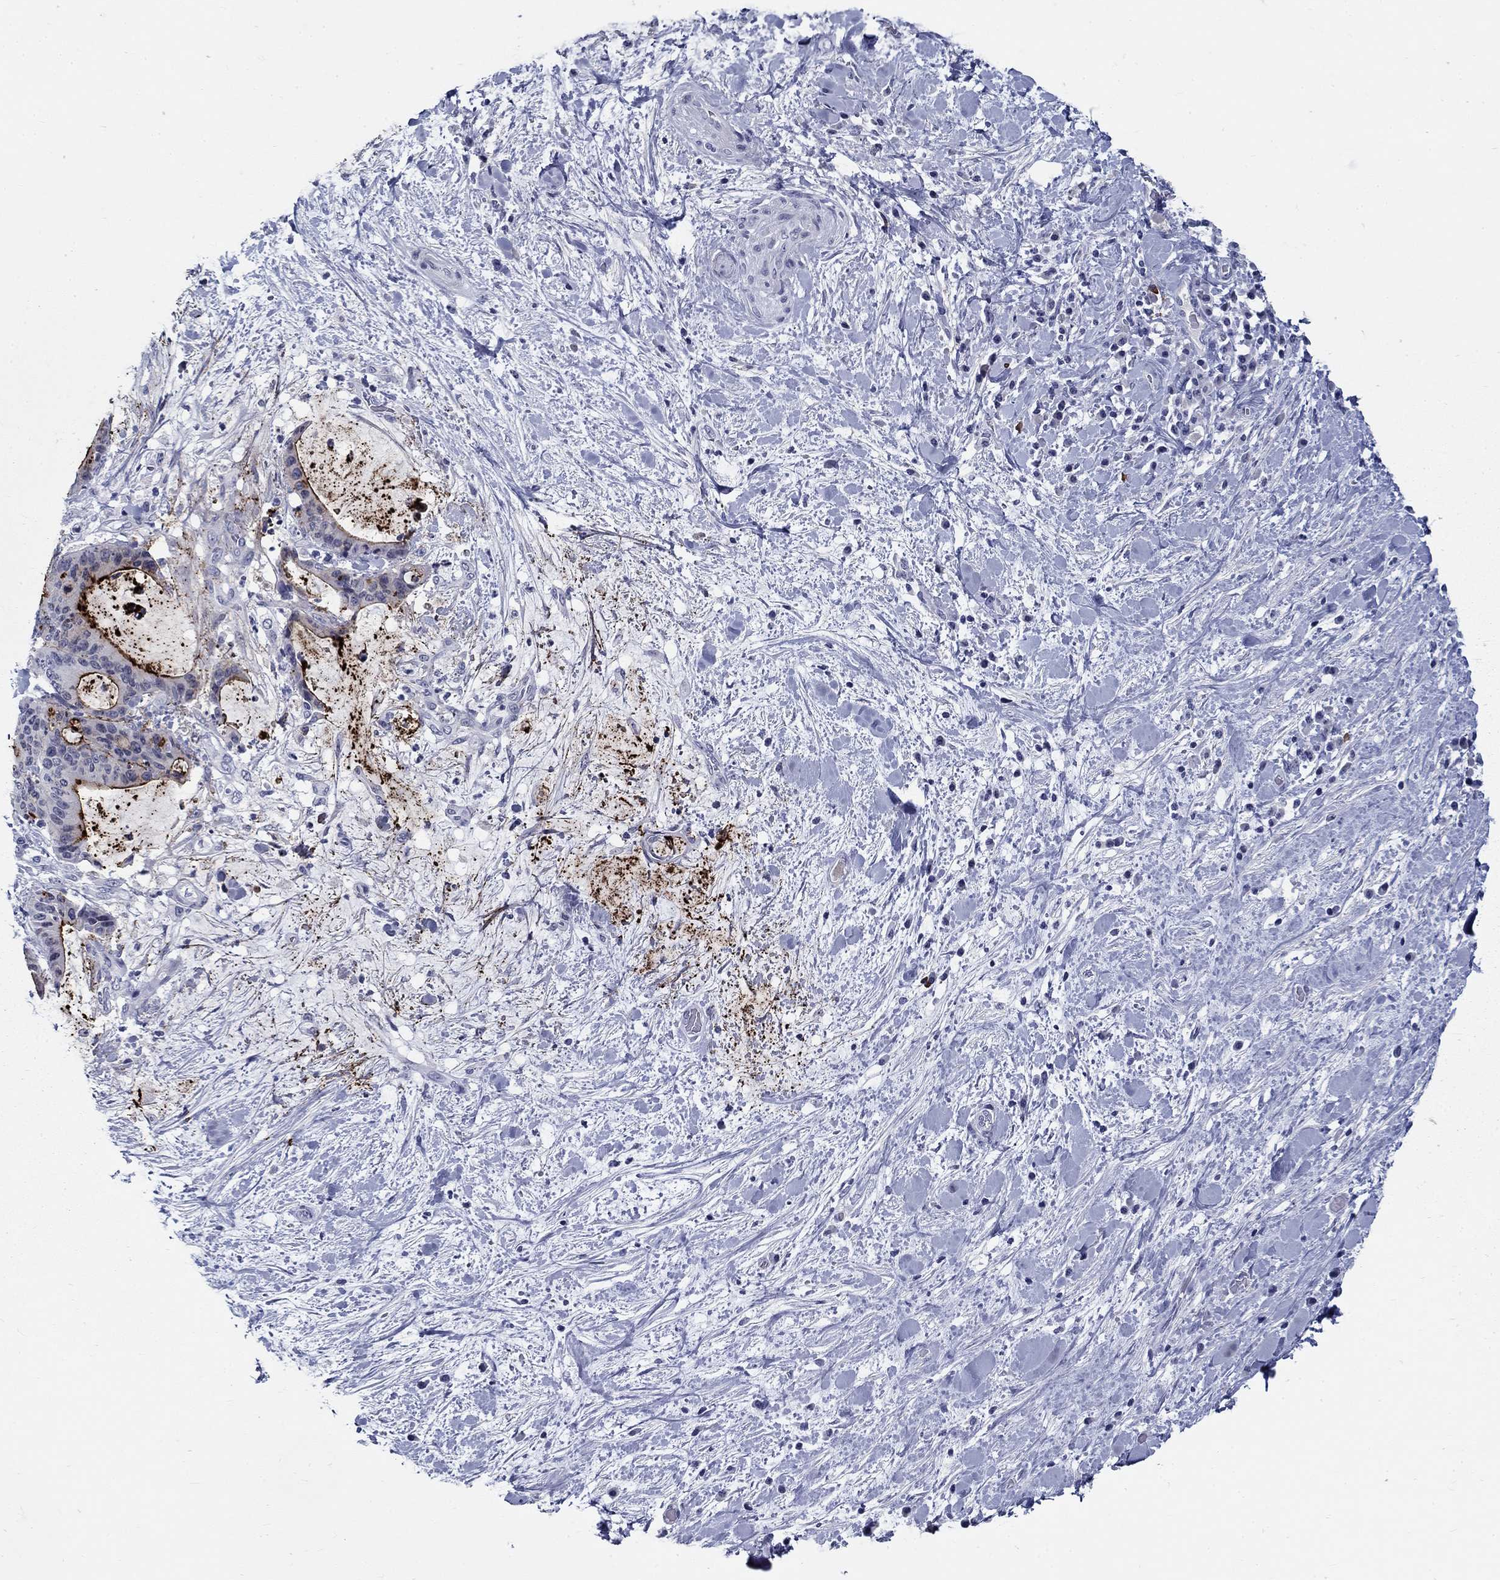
{"staining": {"intensity": "strong", "quantity": "<25%", "location": "cytoplasmic/membranous"}, "tissue": "liver cancer", "cell_type": "Tumor cells", "image_type": "cancer", "snomed": [{"axis": "morphology", "description": "Cholangiocarcinoma"}, {"axis": "topography", "description": "Liver"}], "caption": "This image displays liver cancer stained with IHC to label a protein in brown. The cytoplasmic/membranous of tumor cells show strong positivity for the protein. Nuclei are counter-stained blue.", "gene": "C4orf19", "patient": {"sex": "female", "age": 73}}